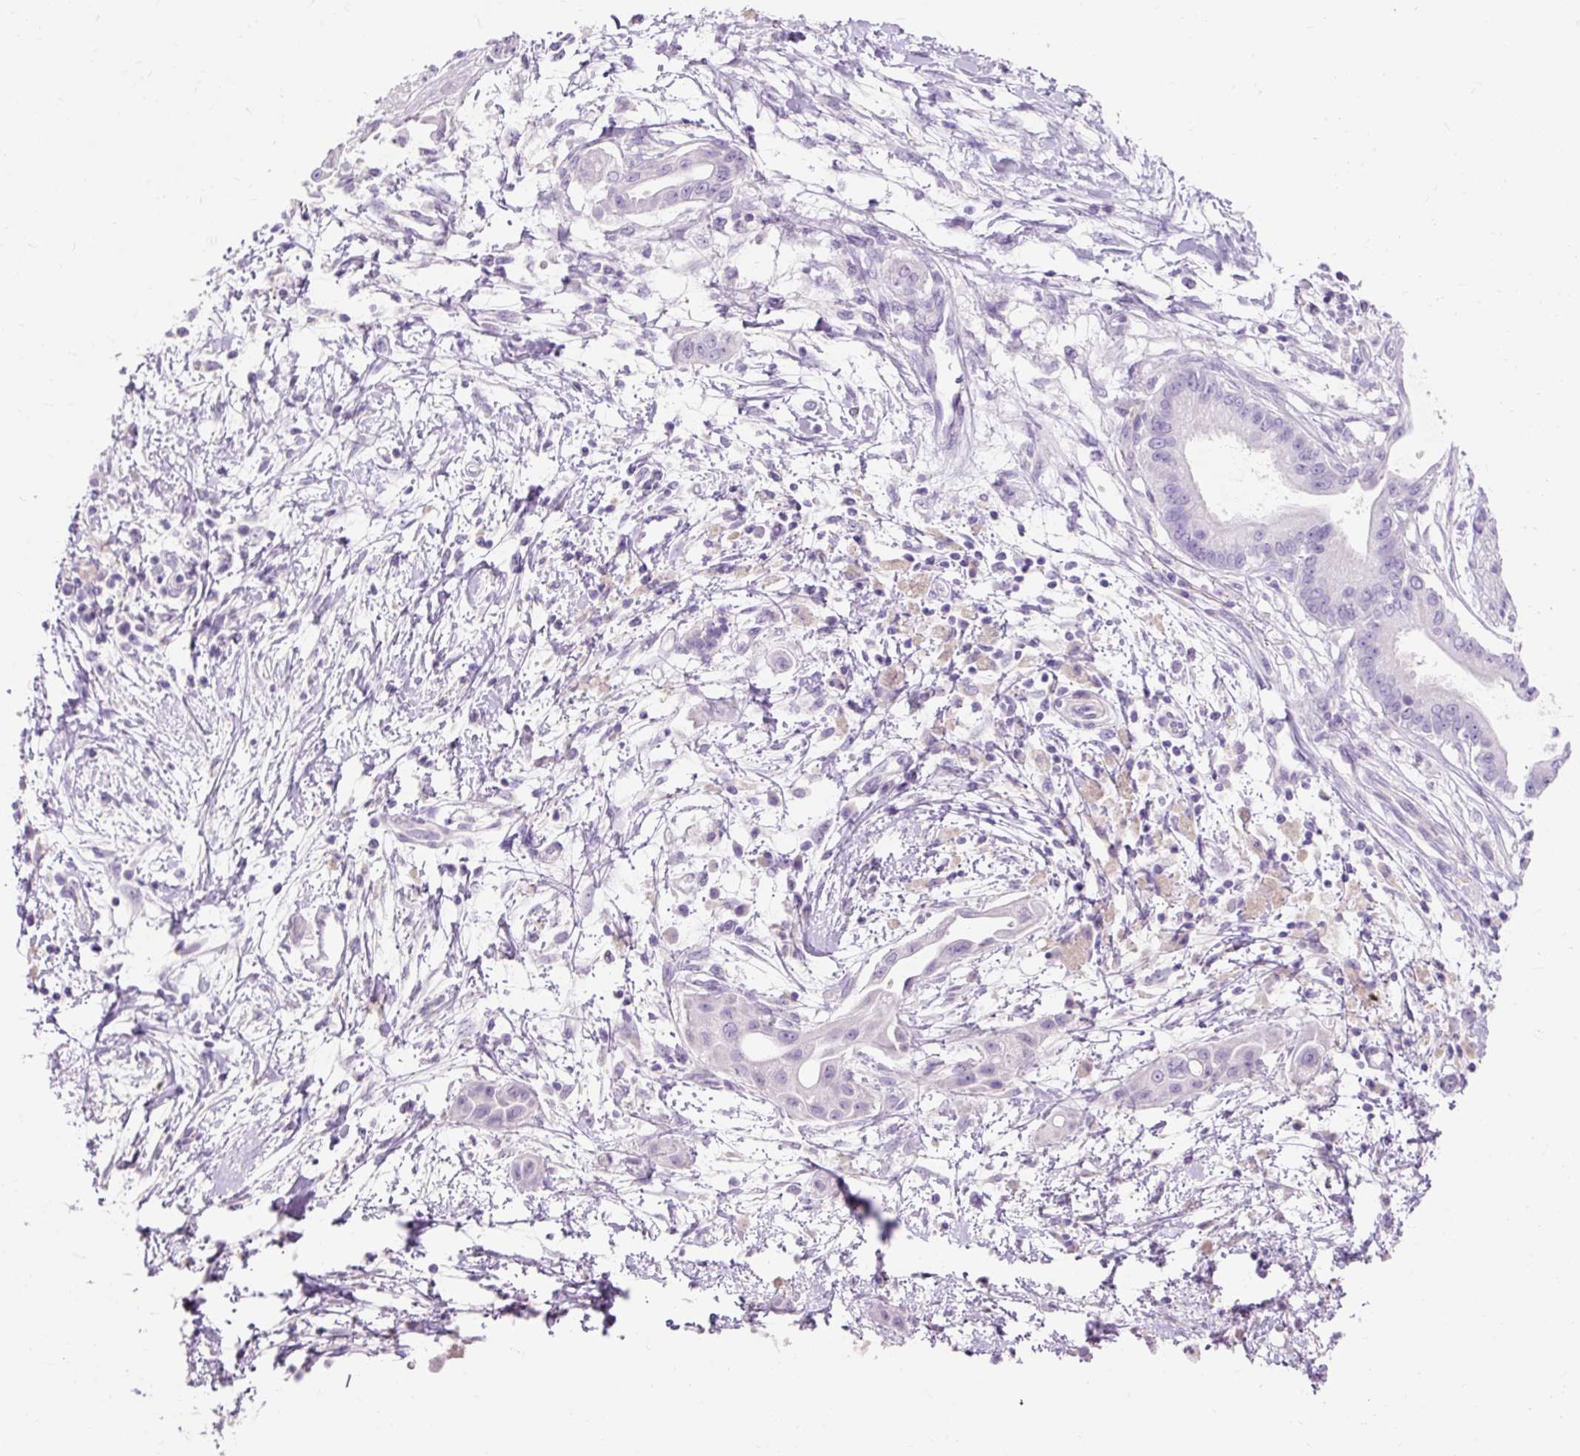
{"staining": {"intensity": "negative", "quantity": "none", "location": "none"}, "tissue": "pancreatic cancer", "cell_type": "Tumor cells", "image_type": "cancer", "snomed": [{"axis": "morphology", "description": "Adenocarcinoma, NOS"}, {"axis": "topography", "description": "Pancreas"}], "caption": "IHC histopathology image of neoplastic tissue: human pancreatic cancer stained with DAB exhibits no significant protein expression in tumor cells.", "gene": "TMEM213", "patient": {"sex": "male", "age": 68}}